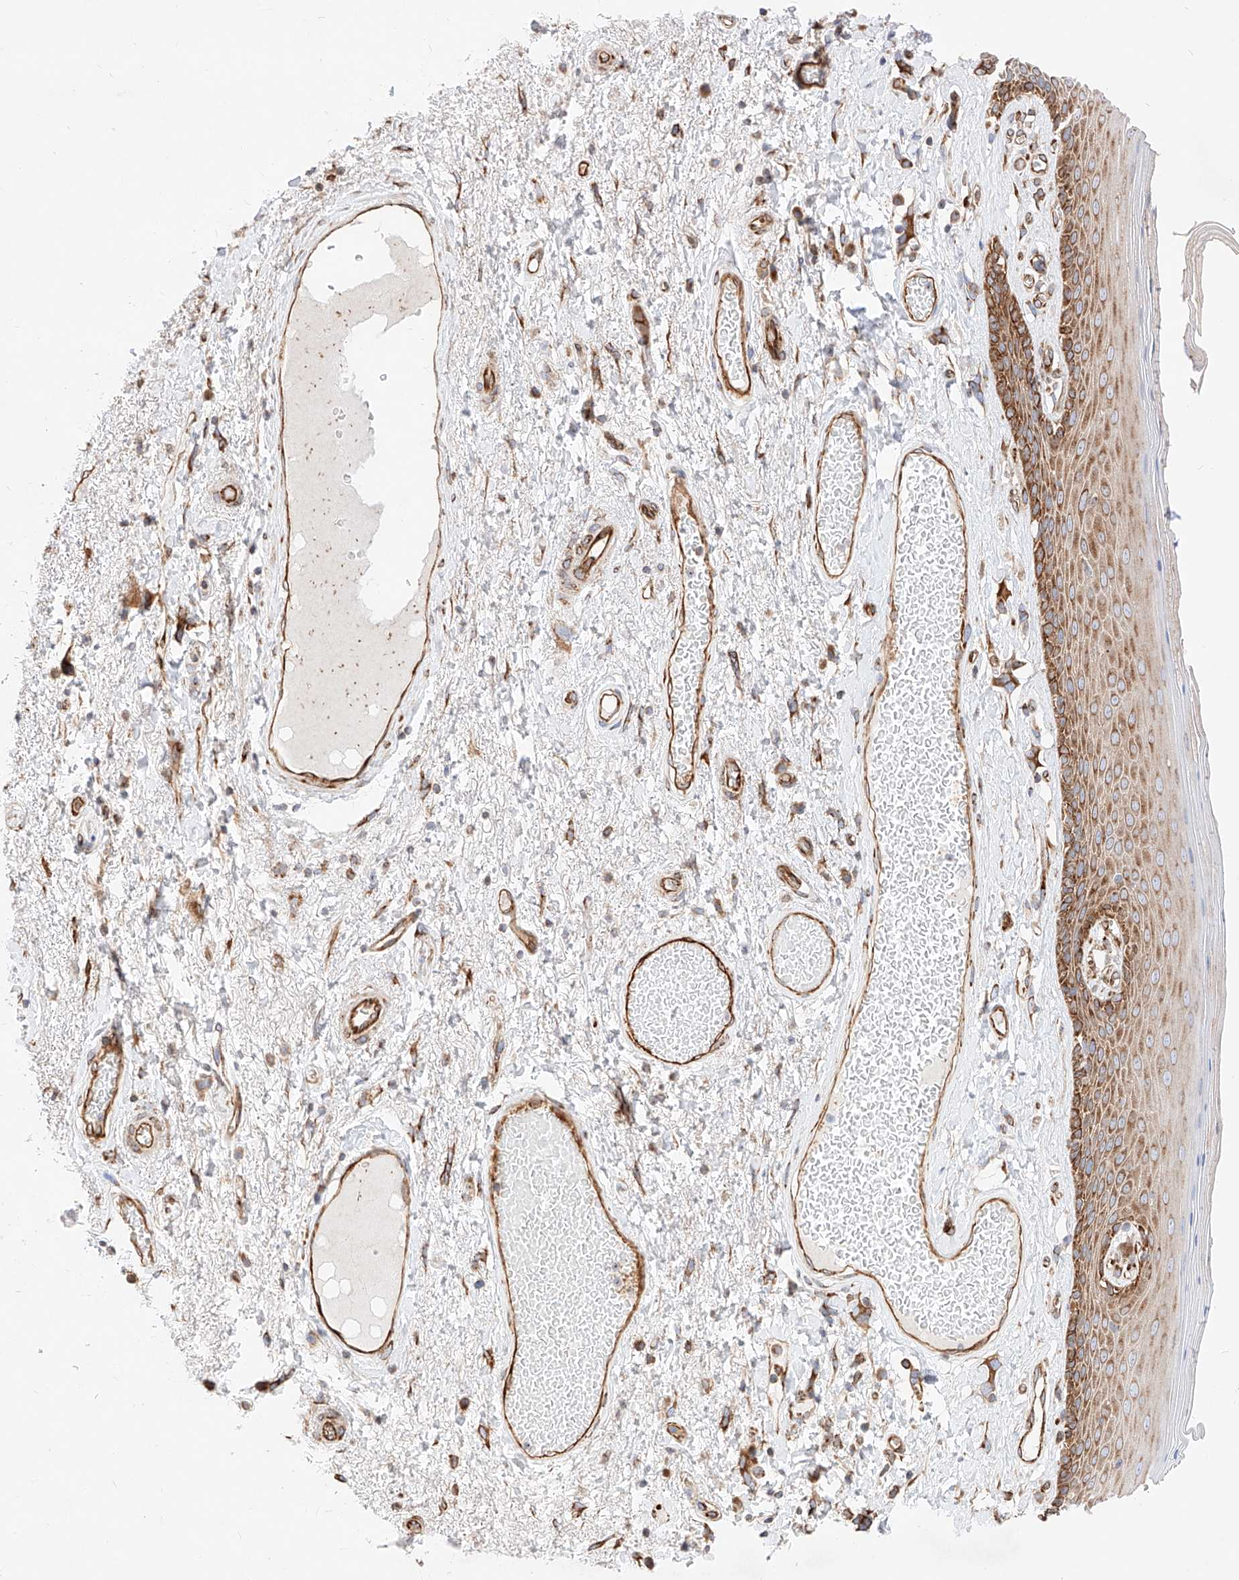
{"staining": {"intensity": "moderate", "quantity": ">75%", "location": "cytoplasmic/membranous"}, "tissue": "skin", "cell_type": "Epidermal cells", "image_type": "normal", "snomed": [{"axis": "morphology", "description": "Normal tissue, NOS"}, {"axis": "topography", "description": "Anal"}], "caption": "High-power microscopy captured an immunohistochemistry micrograph of unremarkable skin, revealing moderate cytoplasmic/membranous expression in about >75% of epidermal cells. (DAB IHC with brightfield microscopy, high magnification).", "gene": "CSGALNACT2", "patient": {"sex": "male", "age": 69}}